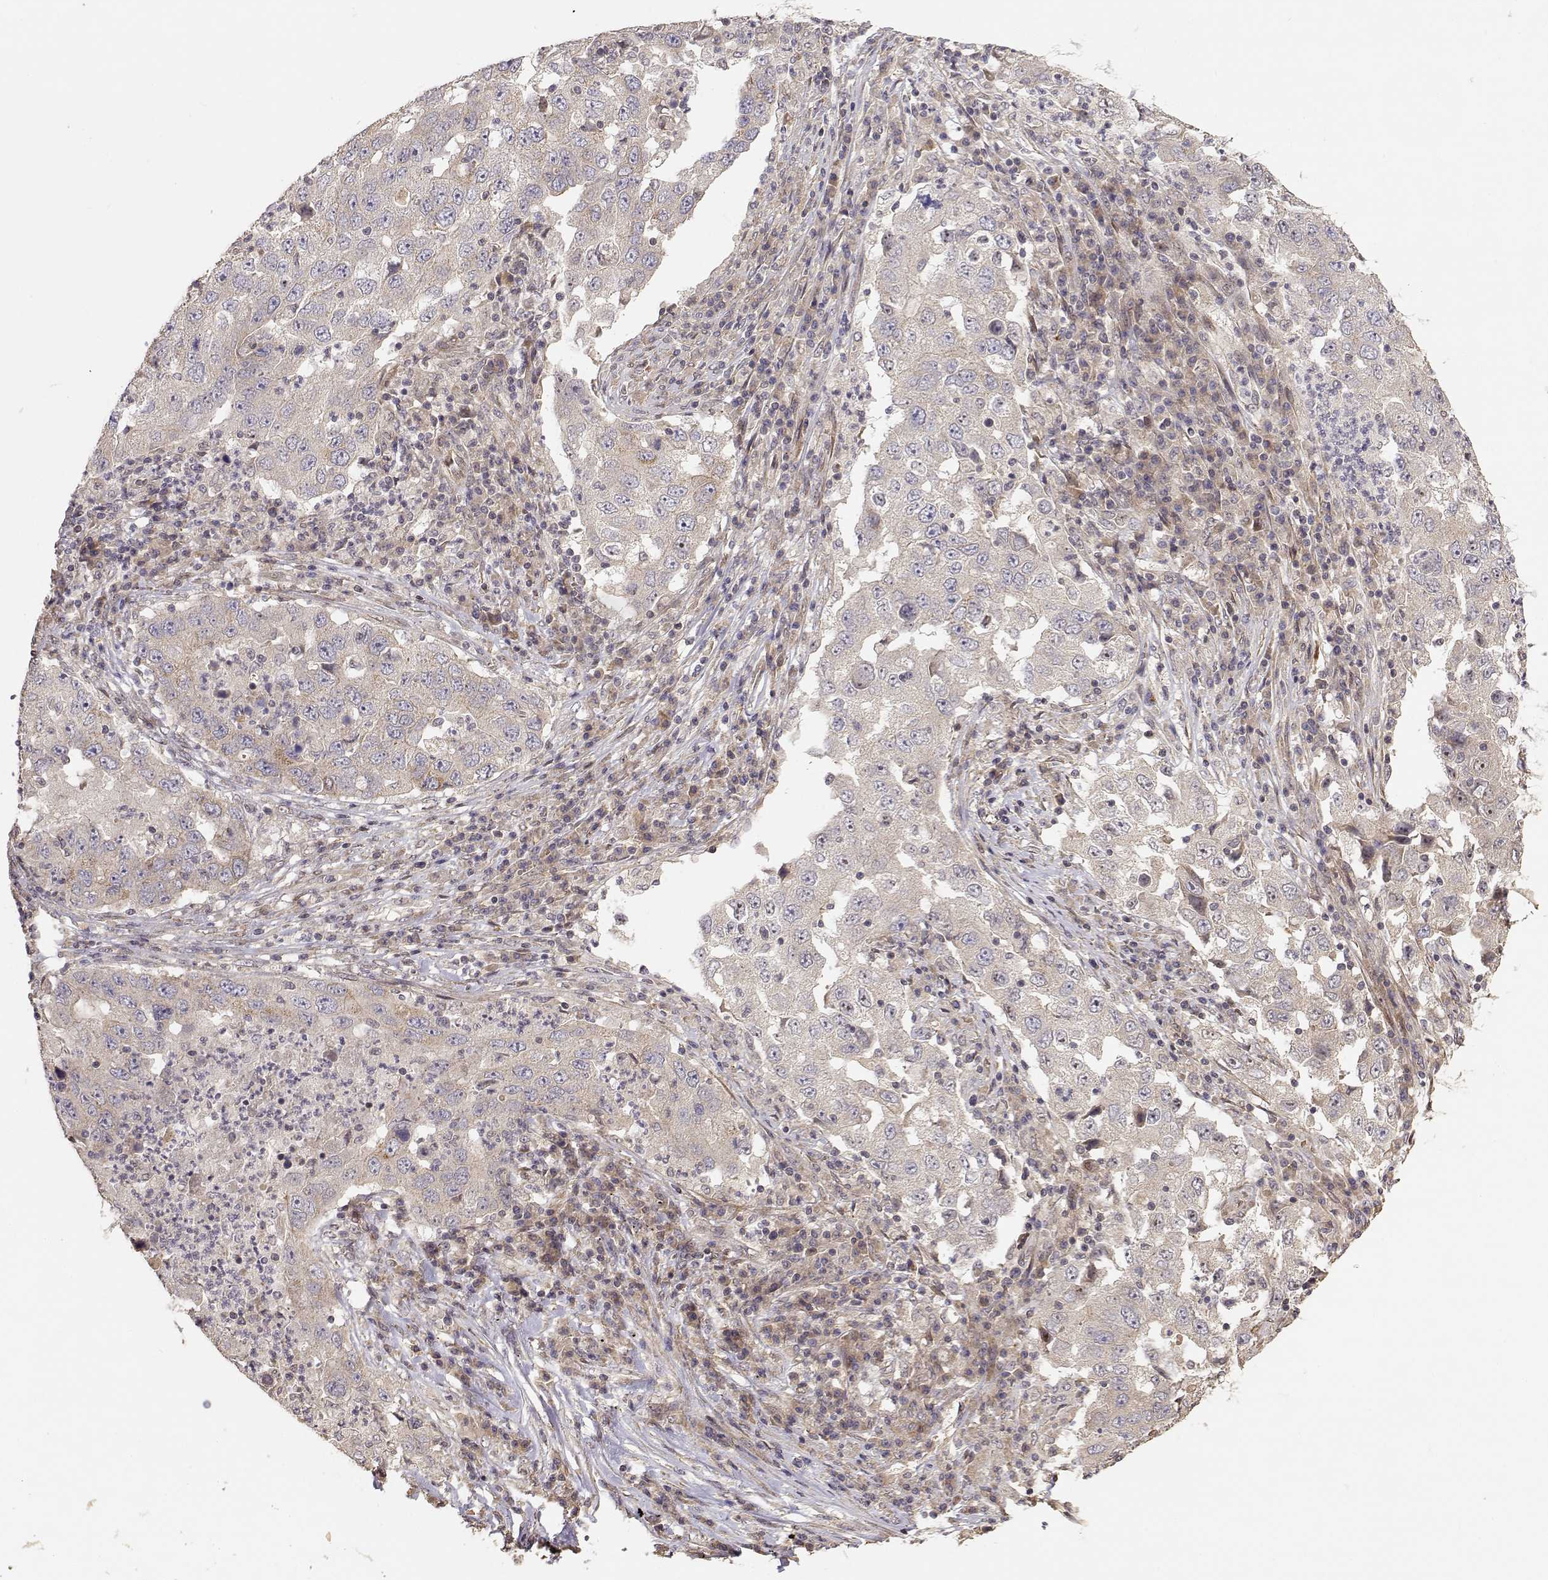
{"staining": {"intensity": "weak", "quantity": ">75%", "location": "cytoplasmic/membranous"}, "tissue": "lung cancer", "cell_type": "Tumor cells", "image_type": "cancer", "snomed": [{"axis": "morphology", "description": "Adenocarcinoma, NOS"}, {"axis": "topography", "description": "Lung"}], "caption": "Protein staining of lung cancer (adenocarcinoma) tissue shows weak cytoplasmic/membranous staining in about >75% of tumor cells.", "gene": "PICK1", "patient": {"sex": "male", "age": 73}}